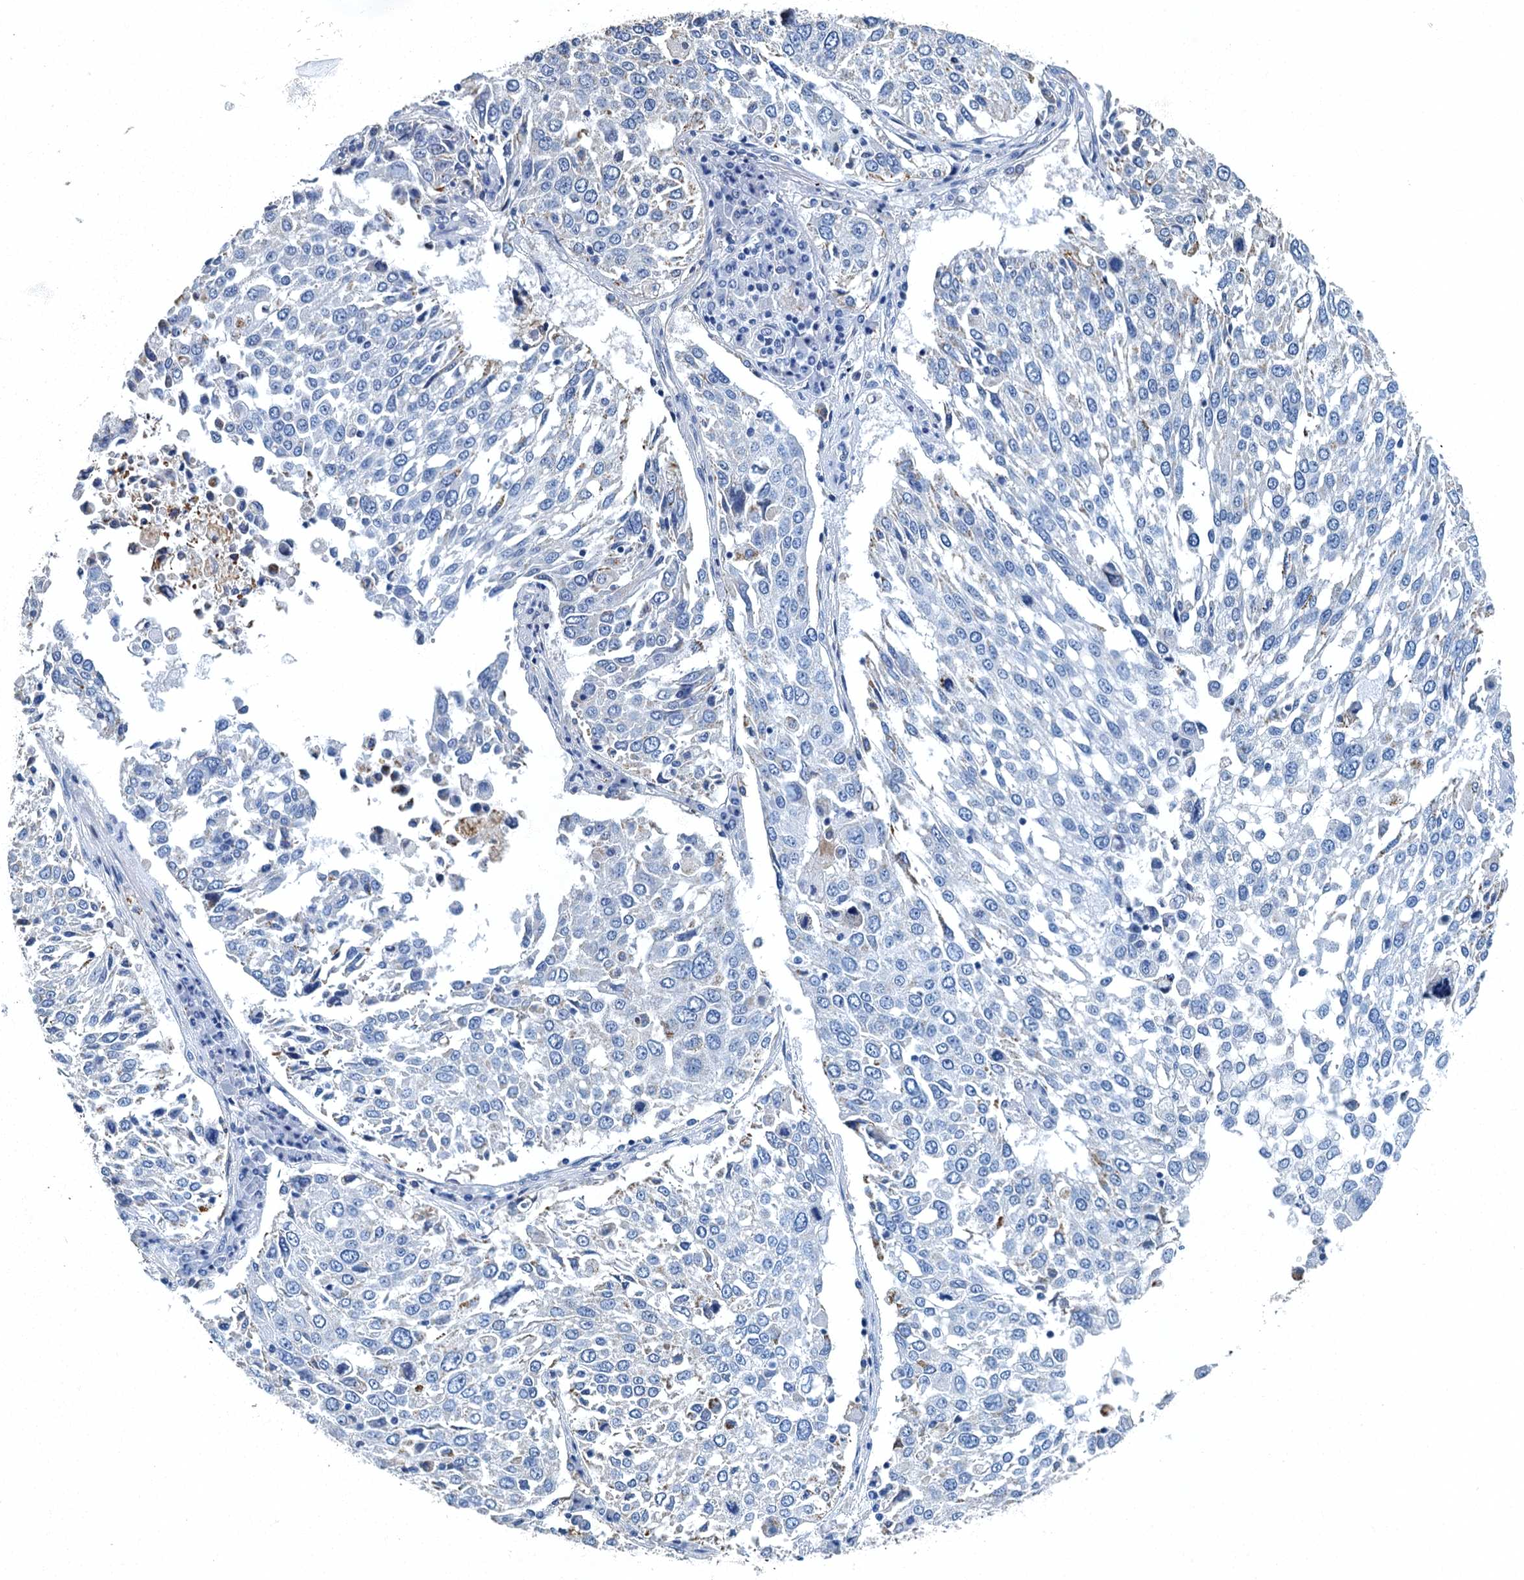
{"staining": {"intensity": "negative", "quantity": "none", "location": "none"}, "tissue": "lung cancer", "cell_type": "Tumor cells", "image_type": "cancer", "snomed": [{"axis": "morphology", "description": "Squamous cell carcinoma, NOS"}, {"axis": "topography", "description": "Lung"}], "caption": "A high-resolution photomicrograph shows immunohistochemistry (IHC) staining of lung cancer, which shows no significant positivity in tumor cells.", "gene": "GADL1", "patient": {"sex": "male", "age": 65}}